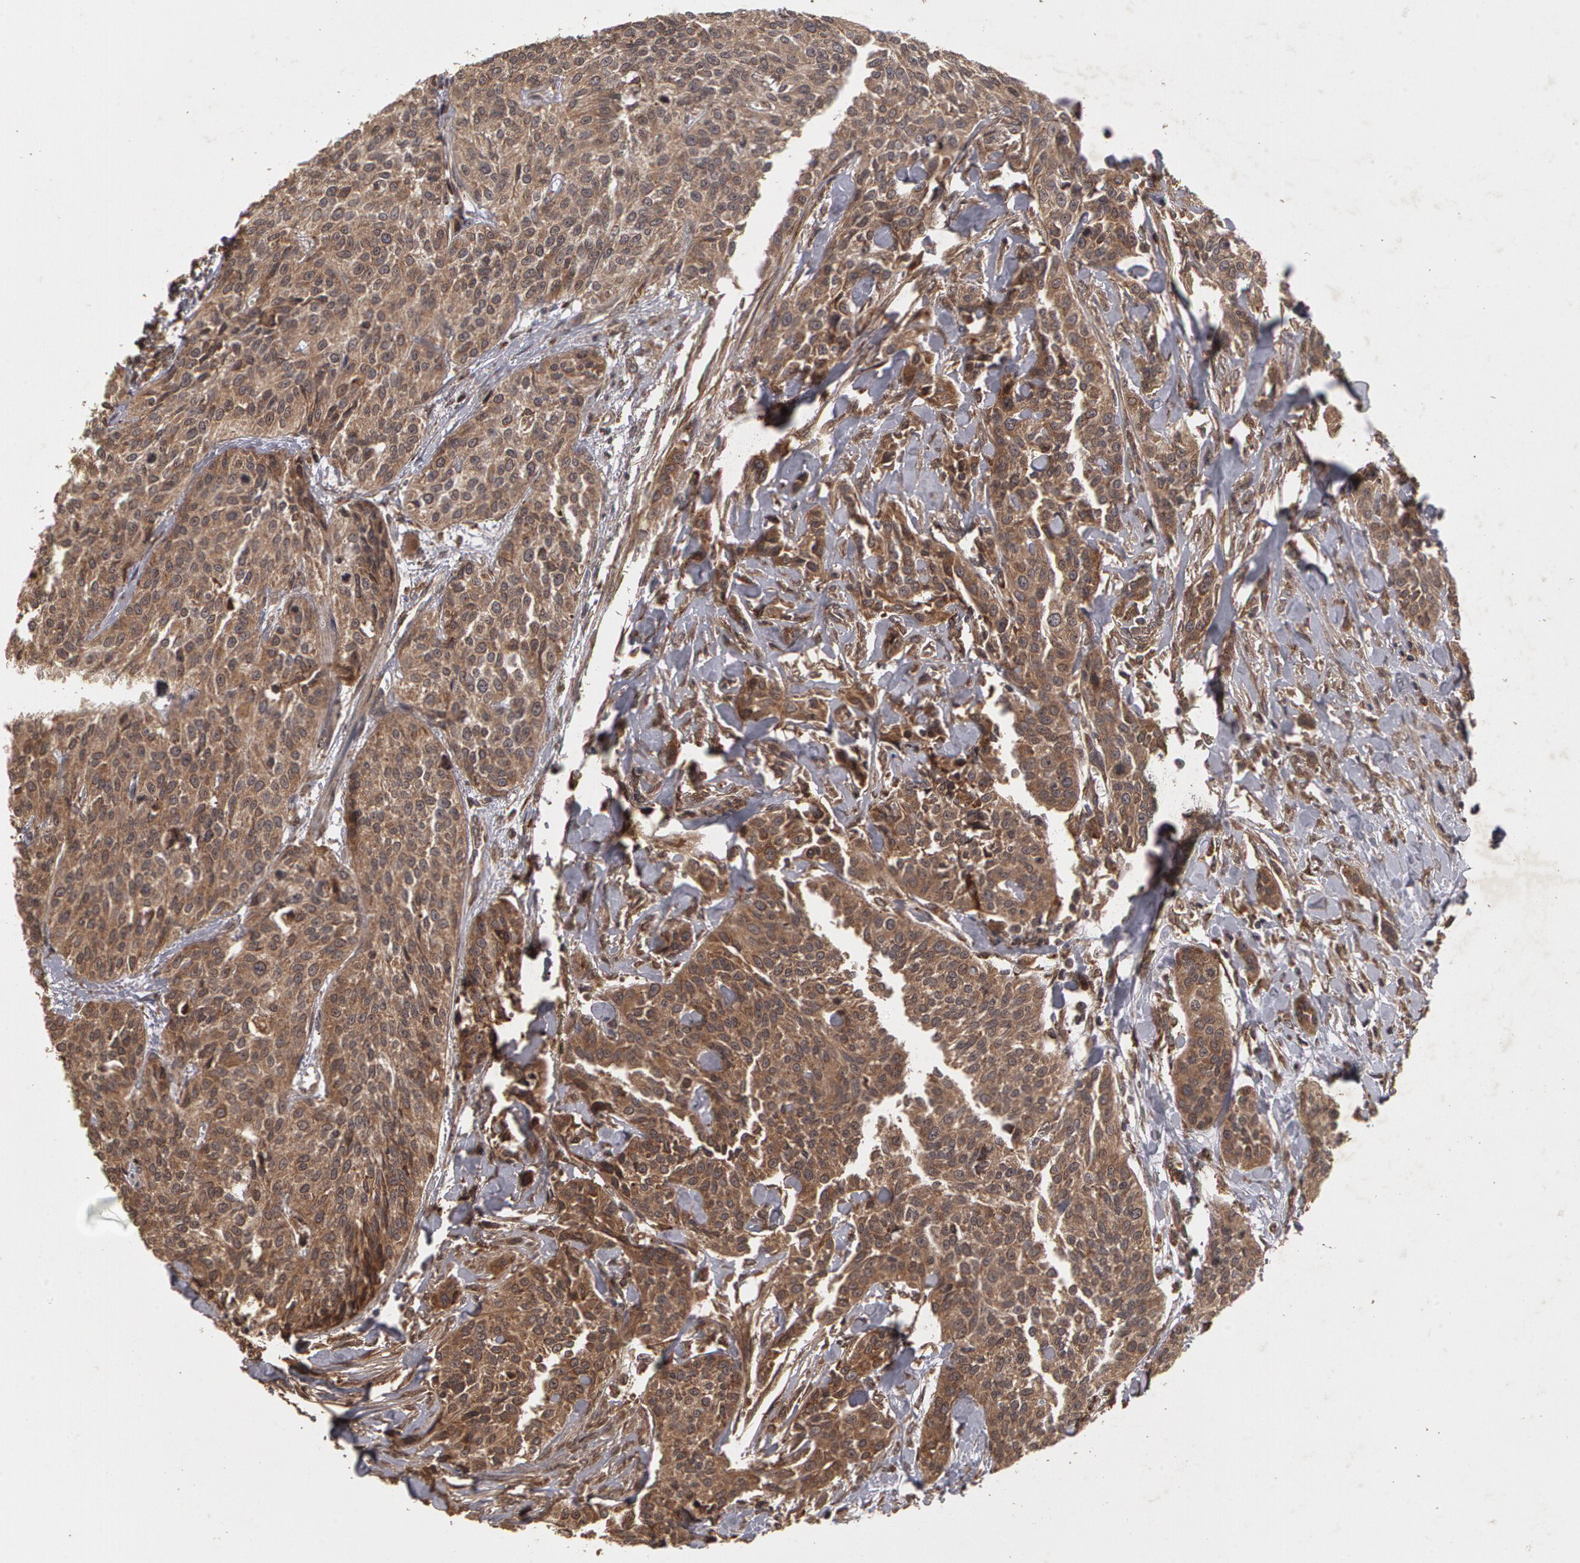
{"staining": {"intensity": "weak", "quantity": ">75%", "location": "cytoplasmic/membranous"}, "tissue": "urothelial cancer", "cell_type": "Tumor cells", "image_type": "cancer", "snomed": [{"axis": "morphology", "description": "Urothelial carcinoma, High grade"}, {"axis": "topography", "description": "Urinary bladder"}], "caption": "An image of human urothelial cancer stained for a protein exhibits weak cytoplasmic/membranous brown staining in tumor cells.", "gene": "CALR", "patient": {"sex": "male", "age": 56}}